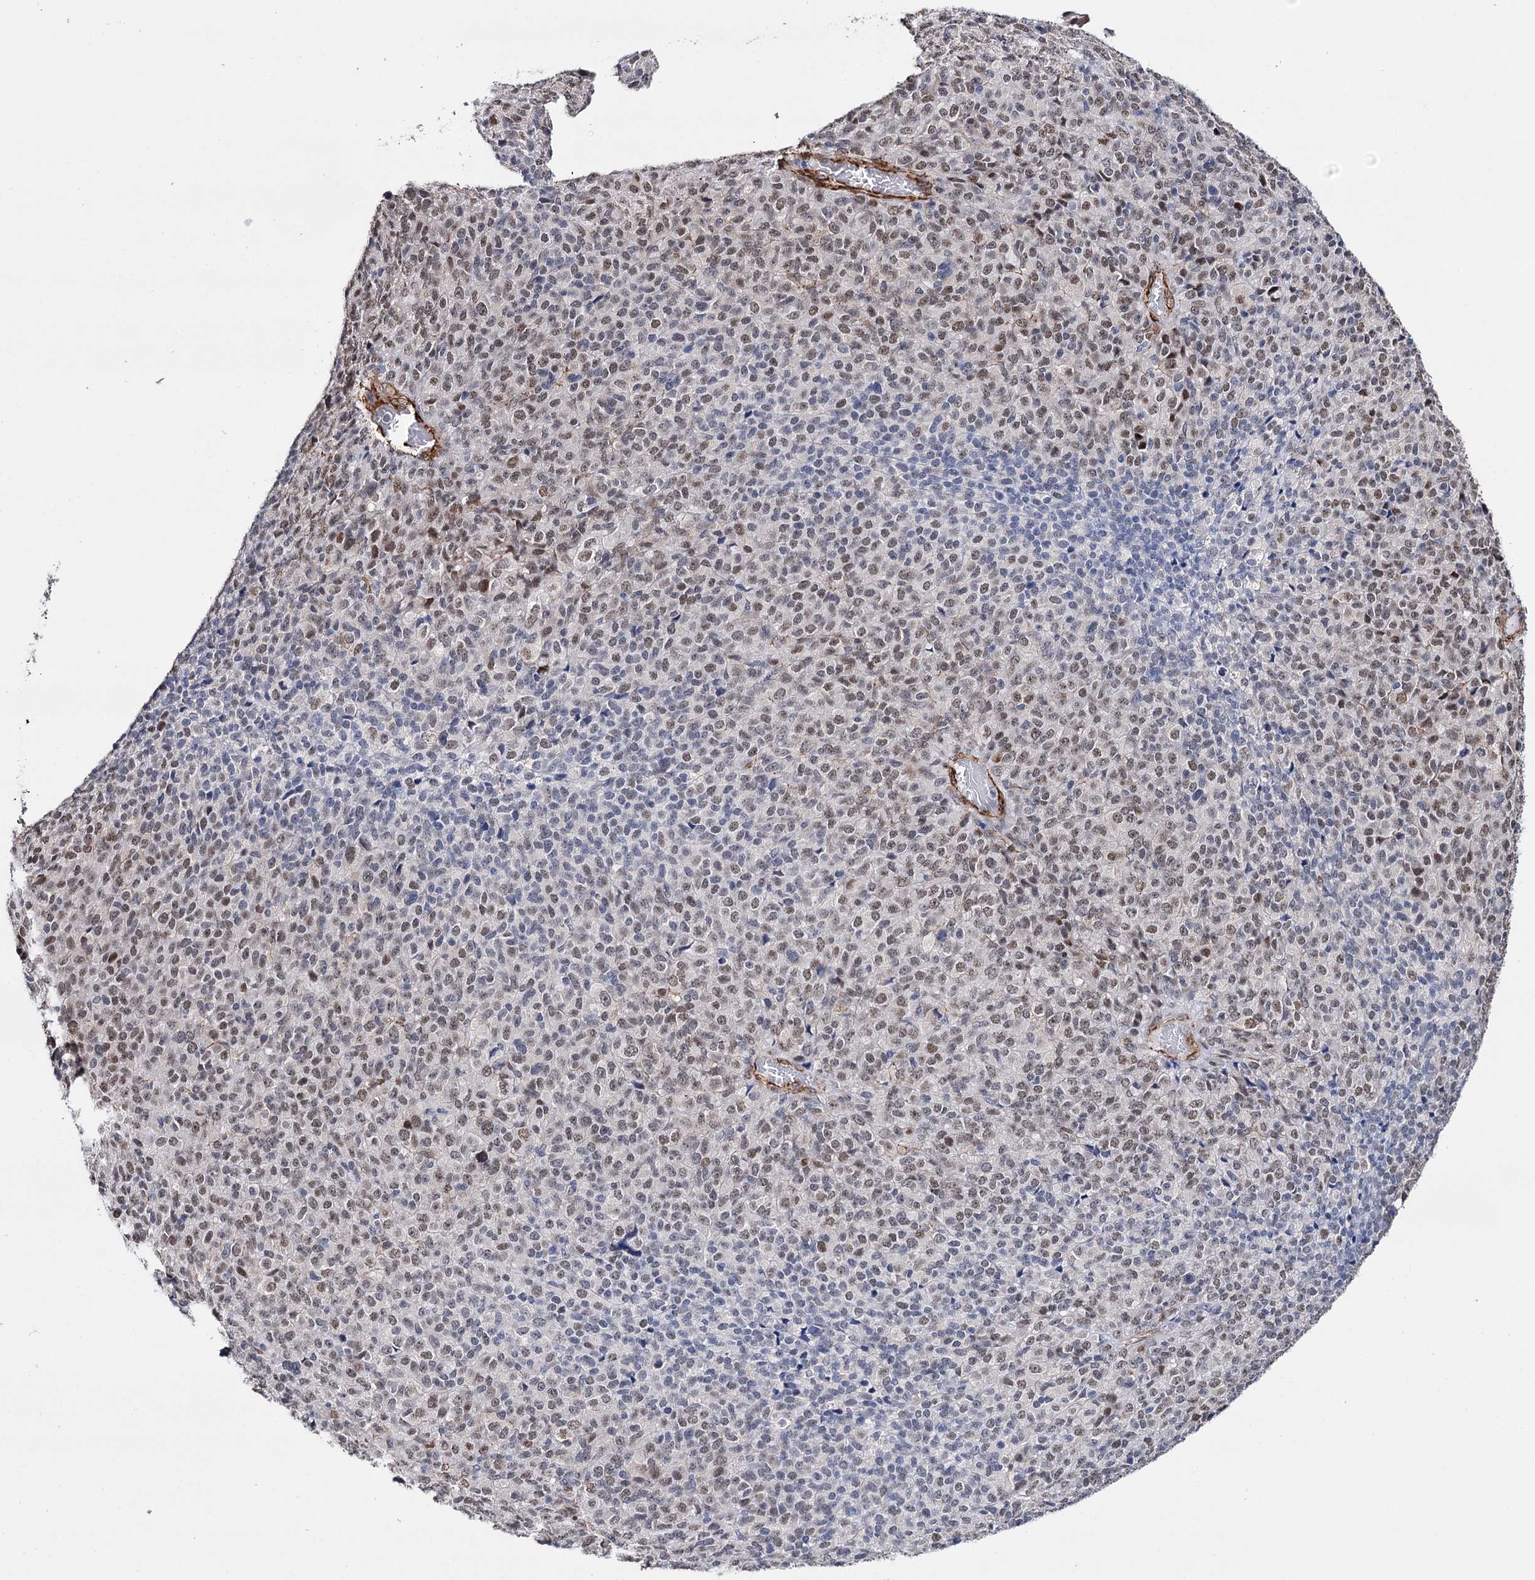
{"staining": {"intensity": "moderate", "quantity": "25%-75%", "location": "nuclear"}, "tissue": "melanoma", "cell_type": "Tumor cells", "image_type": "cancer", "snomed": [{"axis": "morphology", "description": "Malignant melanoma, Metastatic site"}, {"axis": "topography", "description": "Brain"}], "caption": "Protein positivity by IHC displays moderate nuclear staining in about 25%-75% of tumor cells in malignant melanoma (metastatic site). Nuclei are stained in blue.", "gene": "CFAP46", "patient": {"sex": "female", "age": 56}}